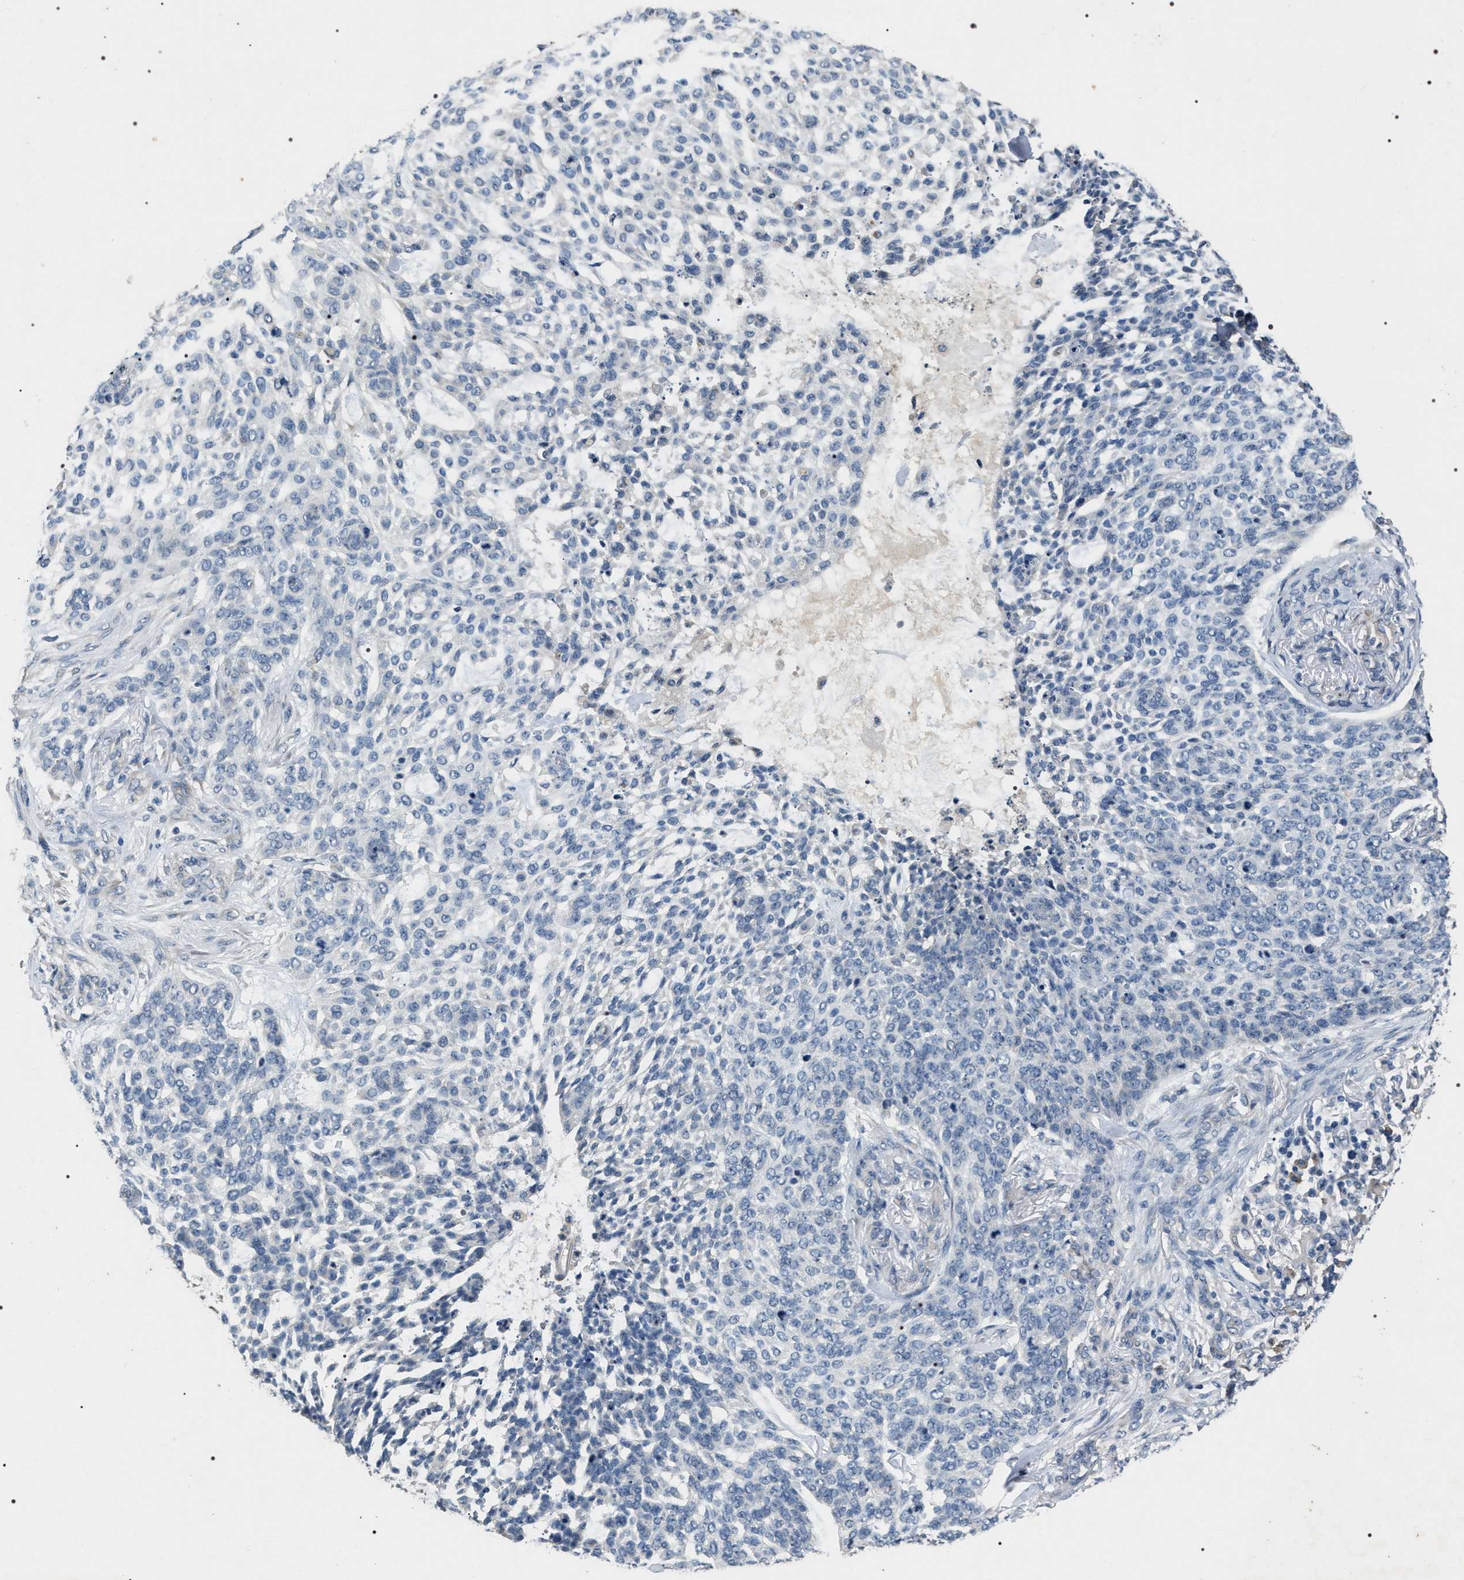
{"staining": {"intensity": "negative", "quantity": "none", "location": "none"}, "tissue": "skin cancer", "cell_type": "Tumor cells", "image_type": "cancer", "snomed": [{"axis": "morphology", "description": "Basal cell carcinoma"}, {"axis": "topography", "description": "Skin"}], "caption": "Micrograph shows no protein positivity in tumor cells of skin cancer (basal cell carcinoma) tissue.", "gene": "IFT81", "patient": {"sex": "female", "age": 64}}